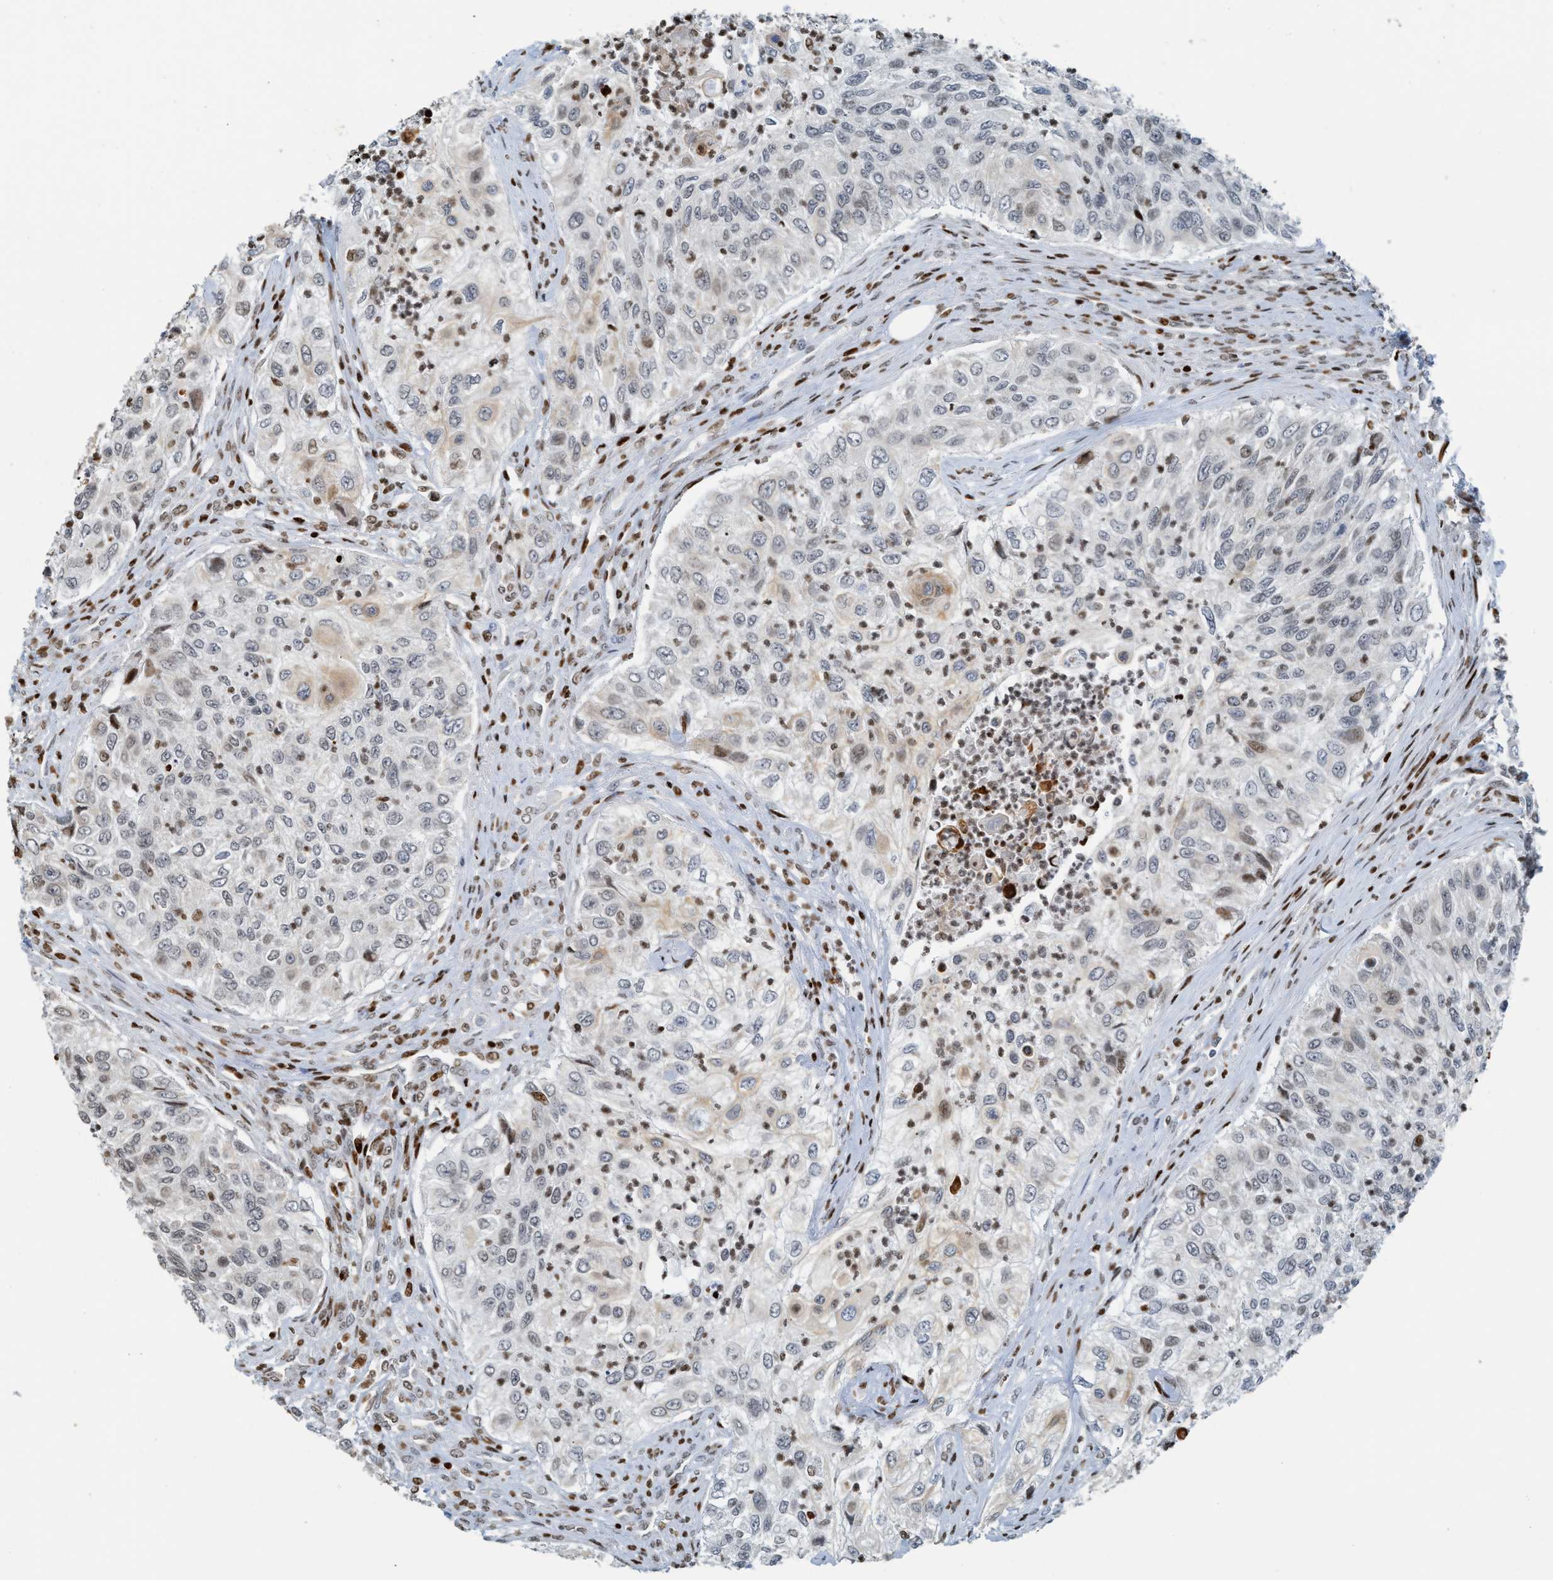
{"staining": {"intensity": "moderate", "quantity": "<25%", "location": "cytoplasmic/membranous"}, "tissue": "urothelial cancer", "cell_type": "Tumor cells", "image_type": "cancer", "snomed": [{"axis": "morphology", "description": "Urothelial carcinoma, High grade"}, {"axis": "topography", "description": "Urinary bladder"}], "caption": "Moderate cytoplasmic/membranous expression is present in approximately <25% of tumor cells in urothelial carcinoma (high-grade).", "gene": "SH3D19", "patient": {"sex": "female", "age": 60}}